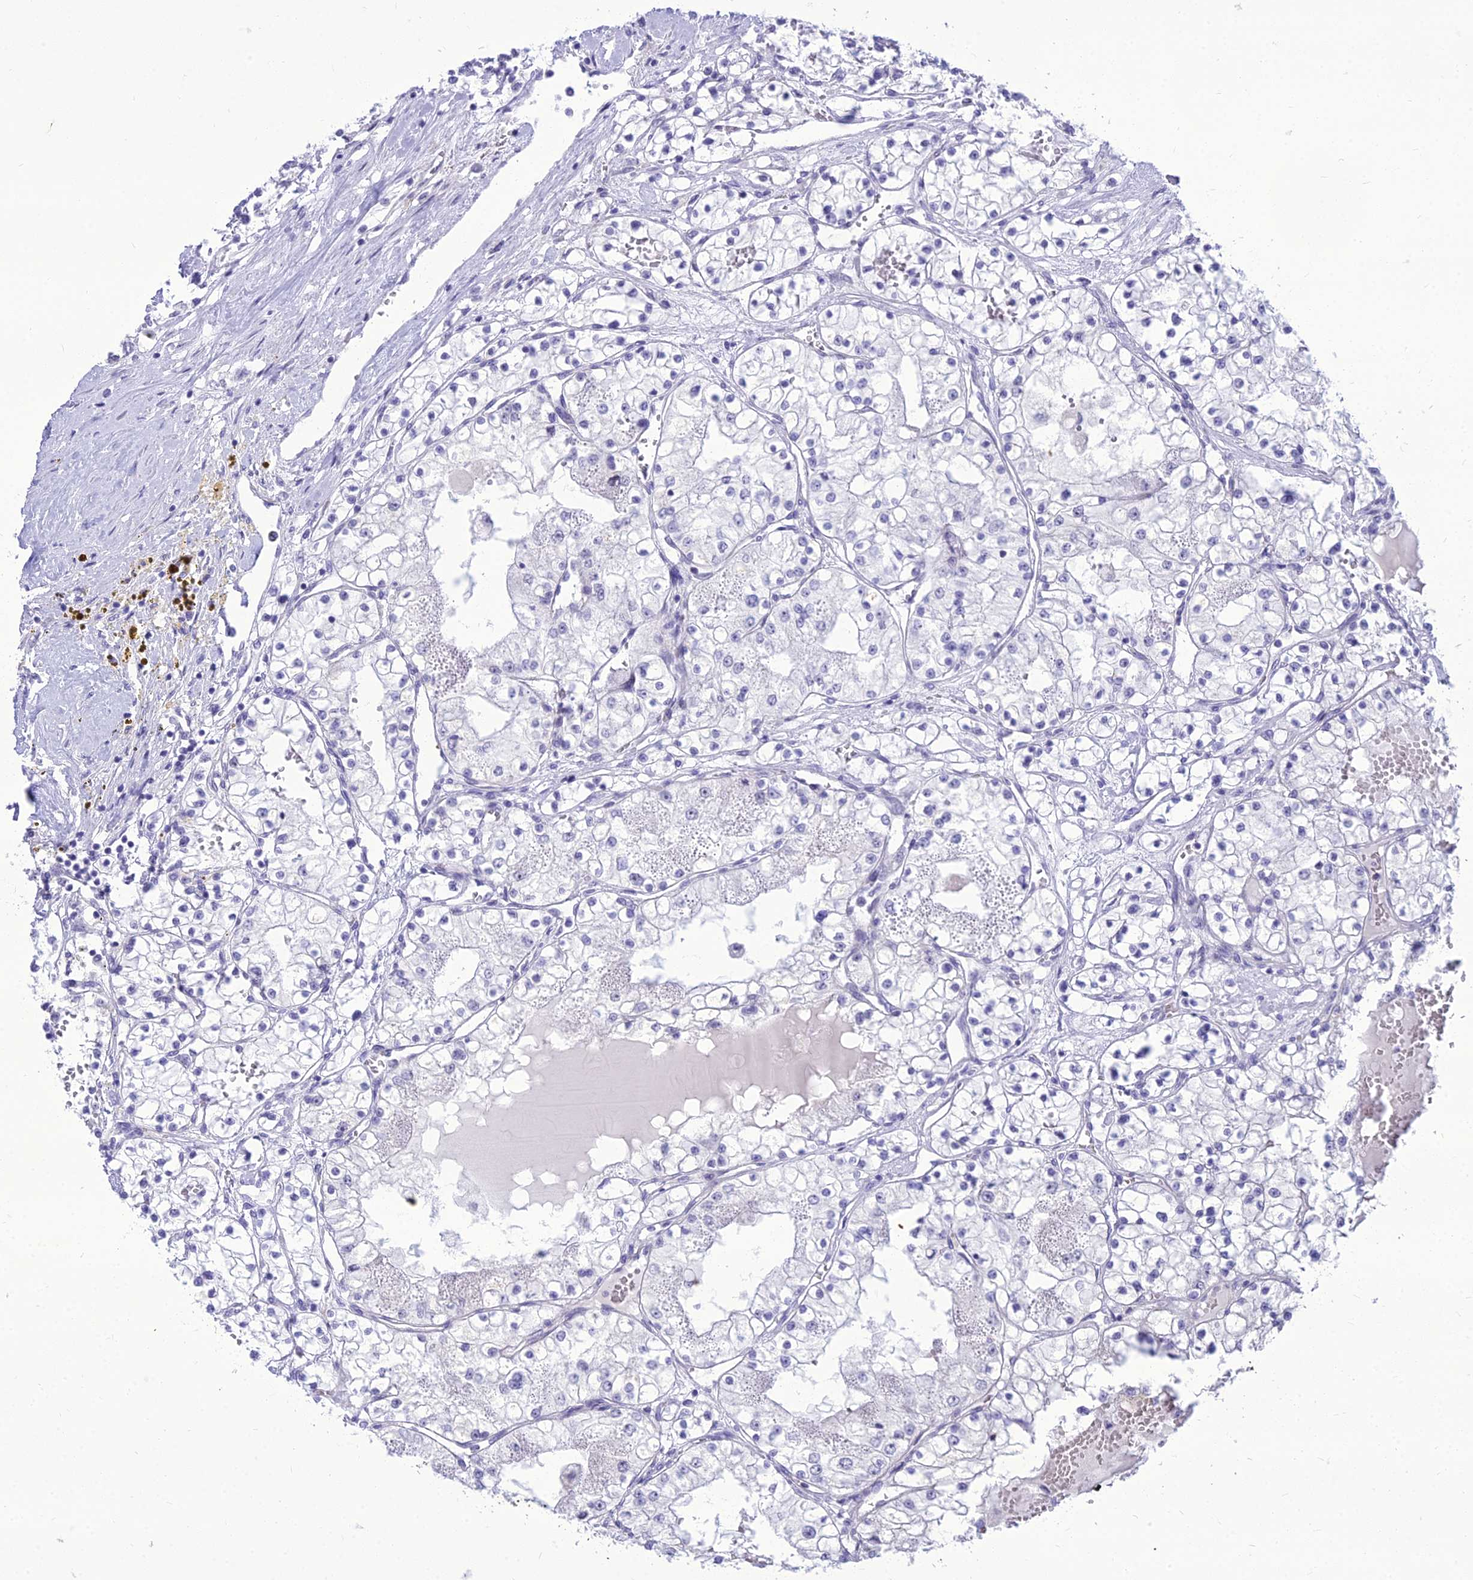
{"staining": {"intensity": "negative", "quantity": "none", "location": "none"}, "tissue": "renal cancer", "cell_type": "Tumor cells", "image_type": "cancer", "snomed": [{"axis": "morphology", "description": "Normal tissue, NOS"}, {"axis": "morphology", "description": "Adenocarcinoma, NOS"}, {"axis": "topography", "description": "Kidney"}], "caption": "A high-resolution histopathology image shows immunohistochemistry (IHC) staining of adenocarcinoma (renal), which displays no significant staining in tumor cells.", "gene": "DHX40", "patient": {"sex": "male", "age": 68}}